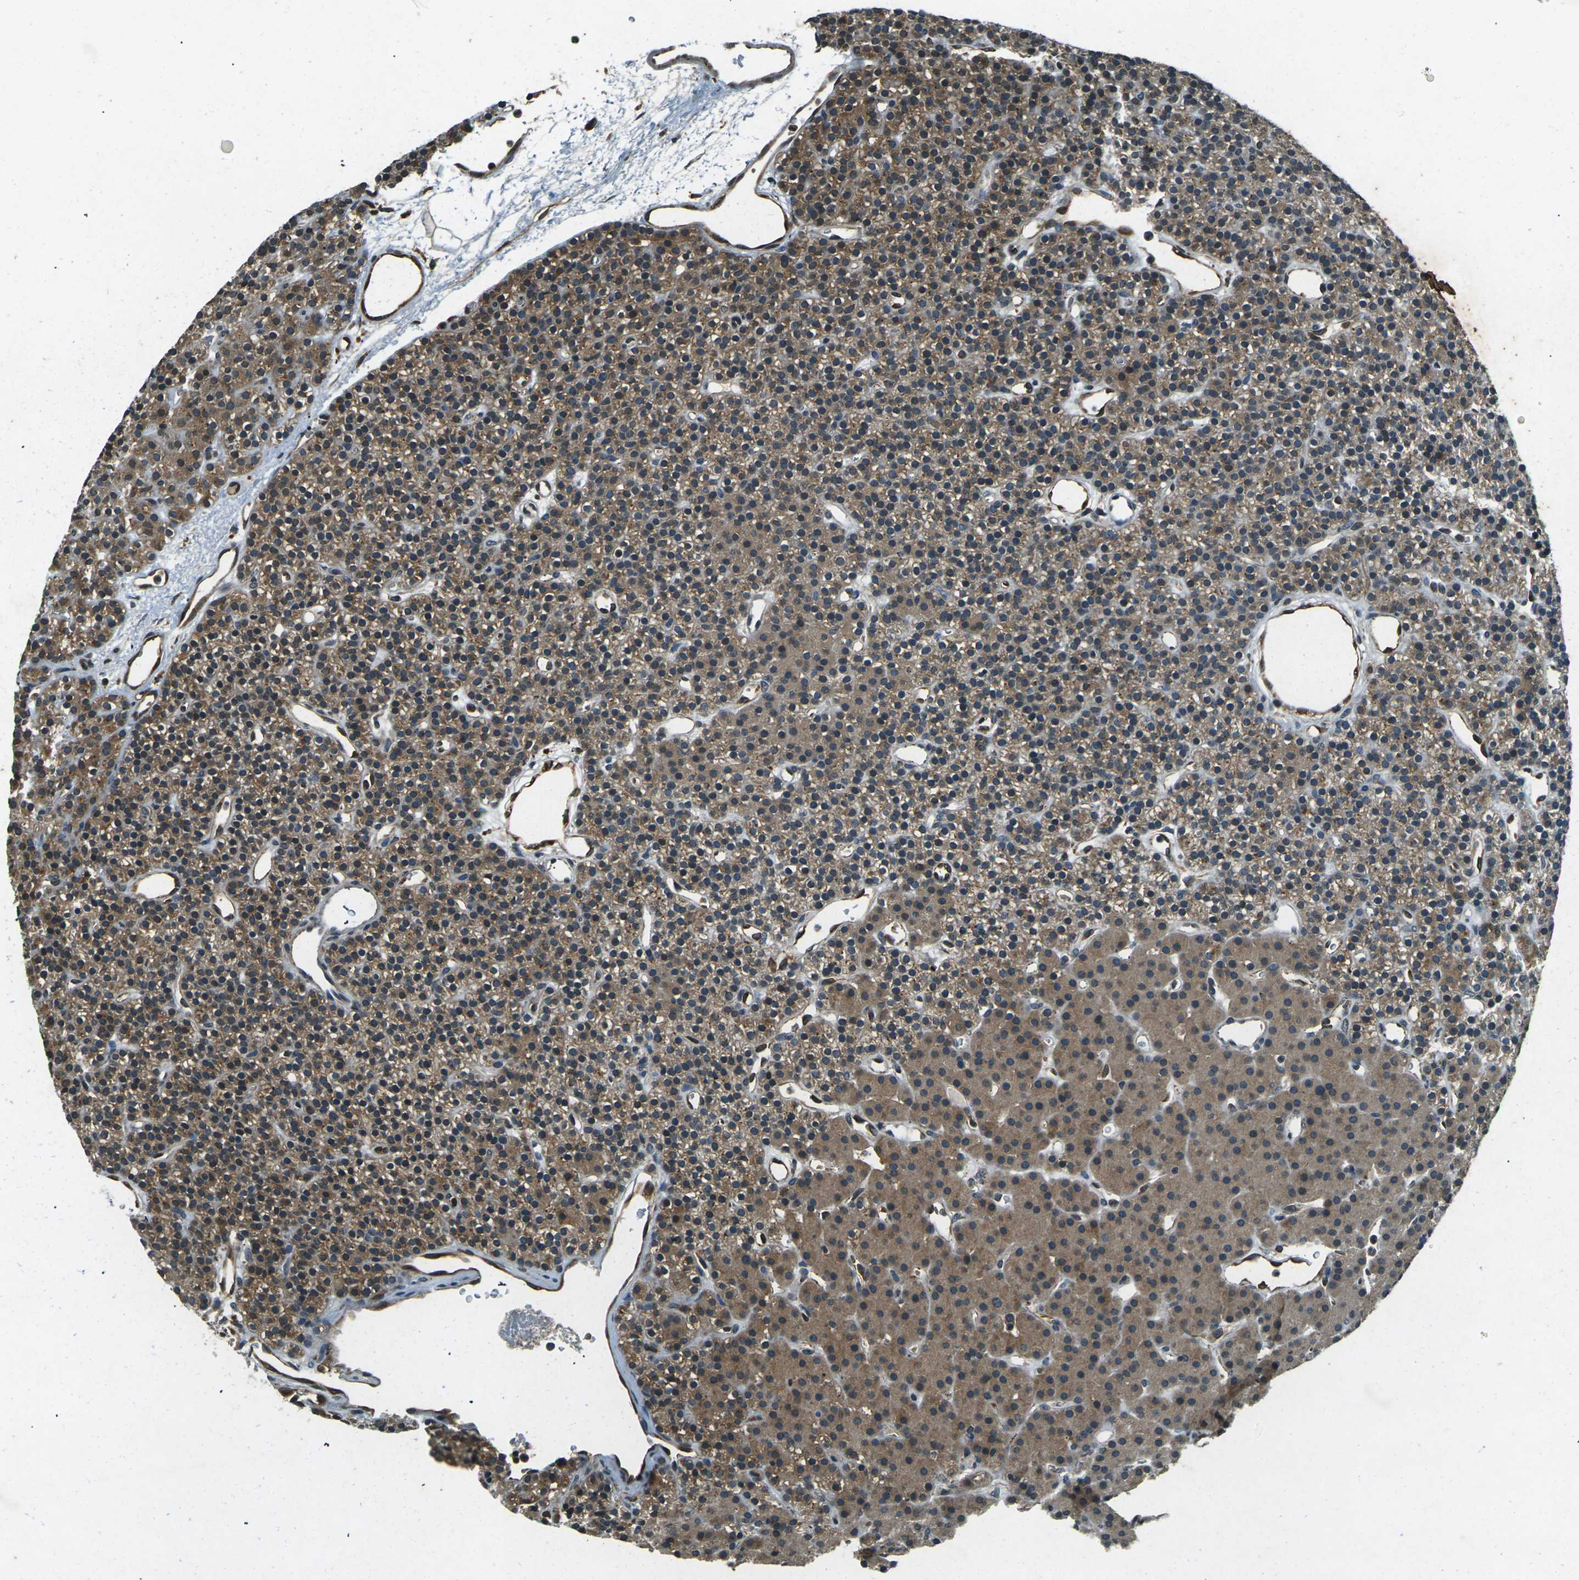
{"staining": {"intensity": "moderate", "quantity": ">75%", "location": "cytoplasmic/membranous"}, "tissue": "parathyroid gland", "cell_type": "Glandular cells", "image_type": "normal", "snomed": [{"axis": "morphology", "description": "Normal tissue, NOS"}, {"axis": "morphology", "description": "Hyperplasia, NOS"}, {"axis": "topography", "description": "Parathyroid gland"}], "caption": "Immunohistochemistry (IHC) histopathology image of normal parathyroid gland: human parathyroid gland stained using immunohistochemistry (IHC) exhibits medium levels of moderate protein expression localized specifically in the cytoplasmic/membranous of glandular cells, appearing as a cytoplasmic/membranous brown color.", "gene": "PDE2A", "patient": {"sex": "male", "age": 44}}